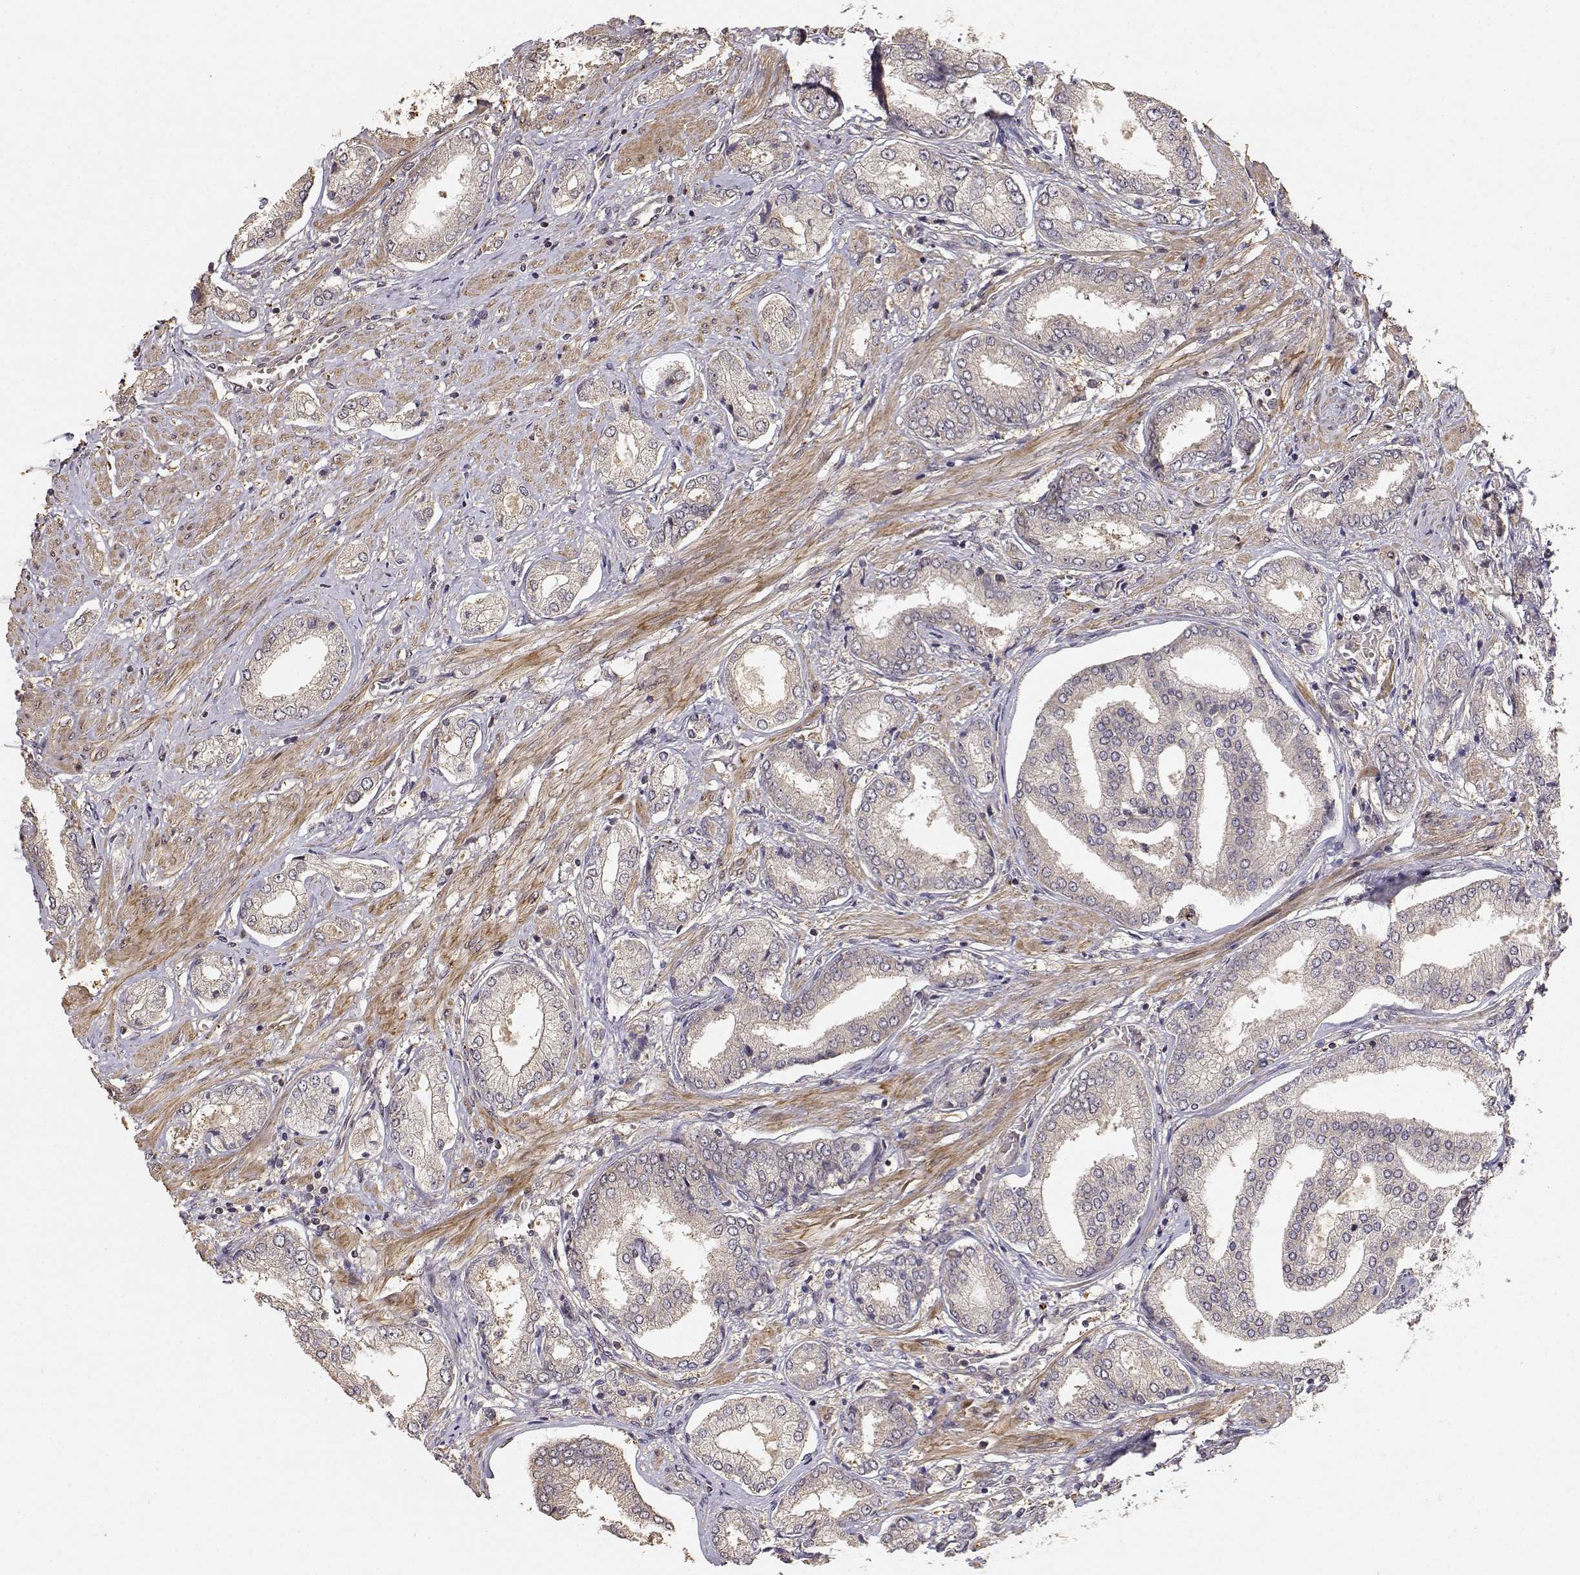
{"staining": {"intensity": "weak", "quantity": "<25%", "location": "cytoplasmic/membranous"}, "tissue": "prostate cancer", "cell_type": "Tumor cells", "image_type": "cancer", "snomed": [{"axis": "morphology", "description": "Adenocarcinoma, NOS"}, {"axis": "topography", "description": "Prostate"}], "caption": "Immunohistochemical staining of human prostate adenocarcinoma displays no significant expression in tumor cells.", "gene": "PICK1", "patient": {"sex": "male", "age": 63}}